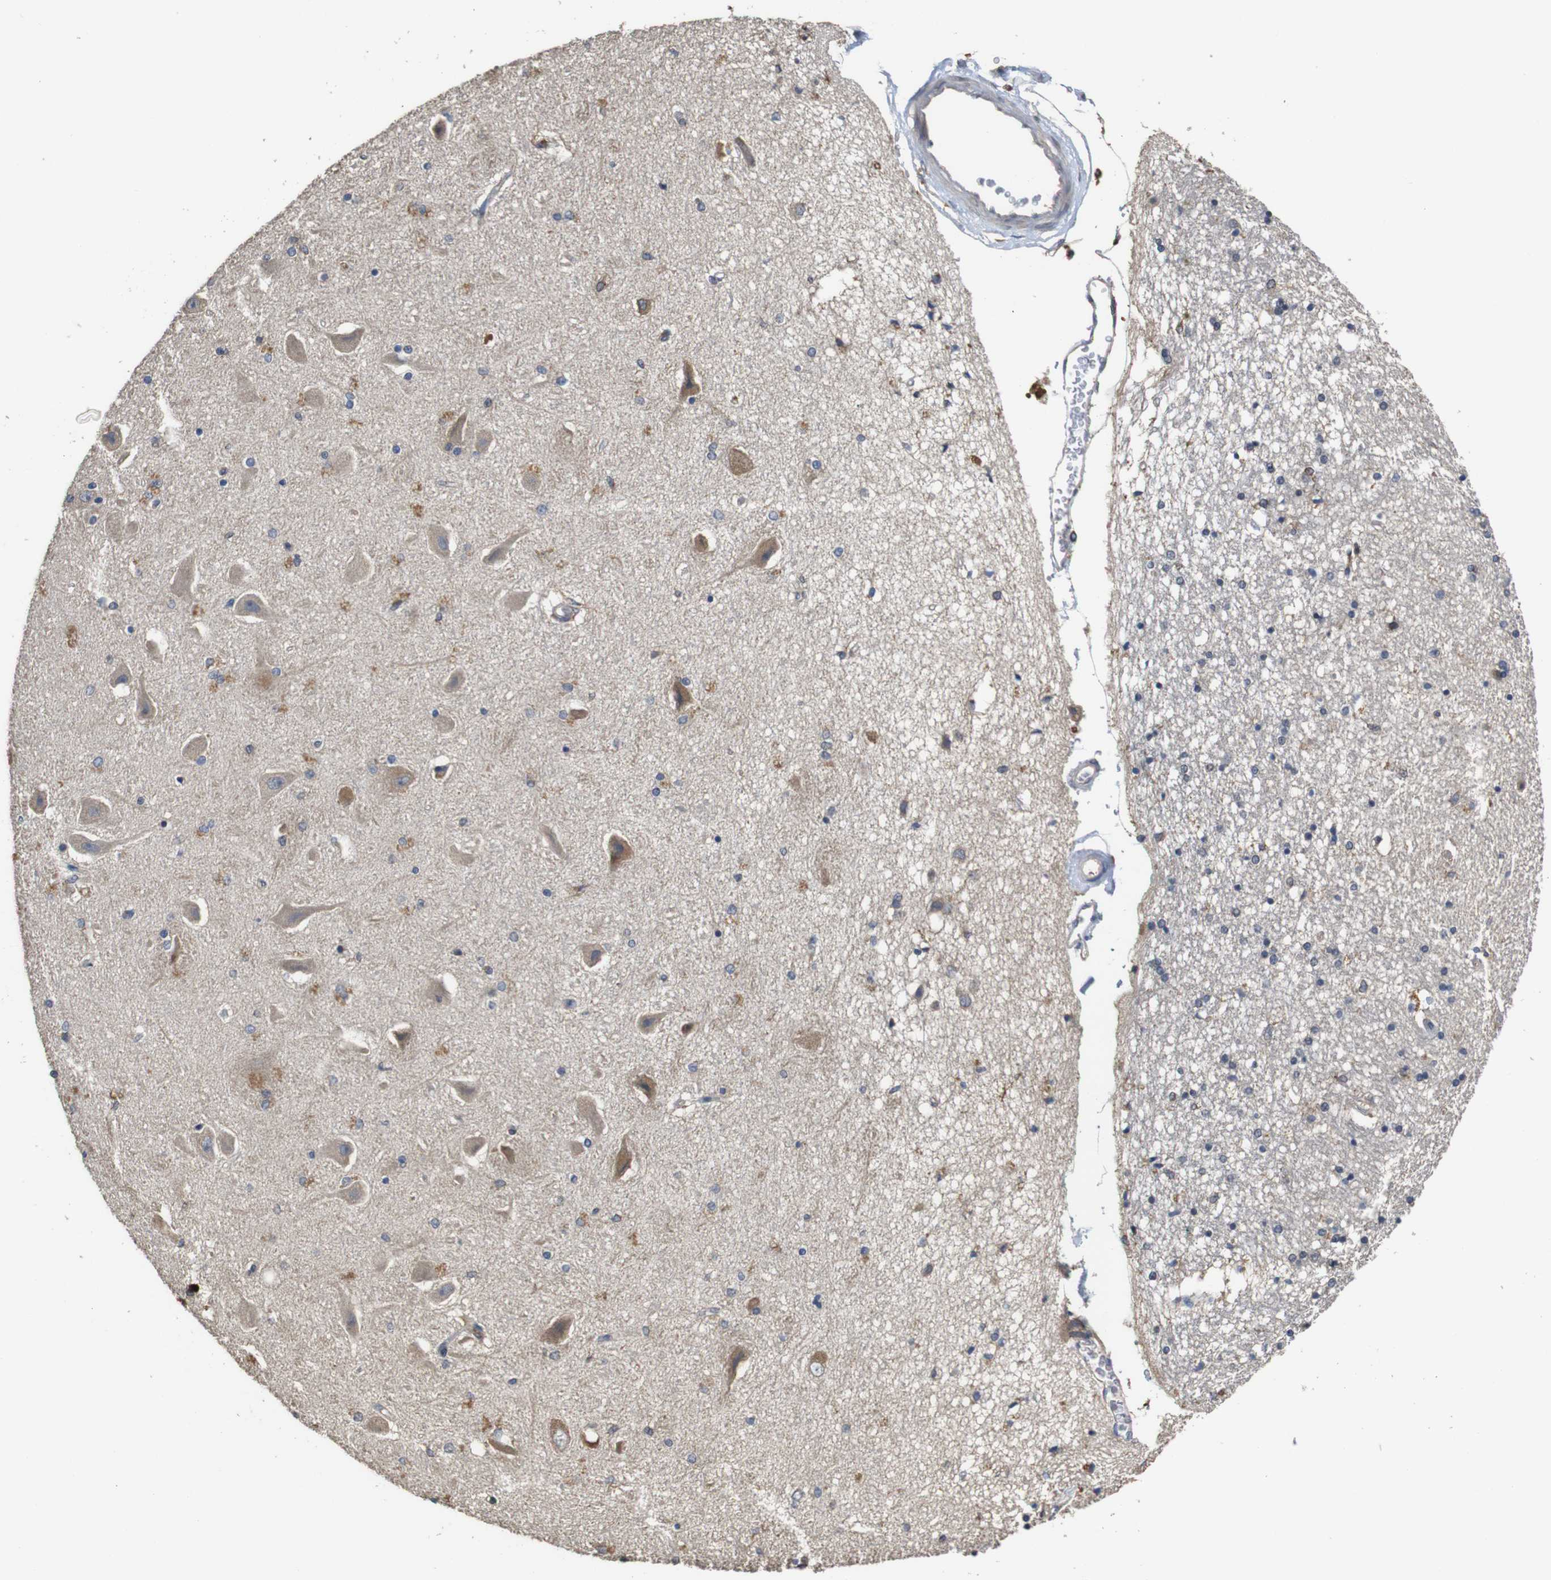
{"staining": {"intensity": "moderate", "quantity": "<25%", "location": "cytoplasmic/membranous"}, "tissue": "hippocampus", "cell_type": "Glial cells", "image_type": "normal", "snomed": [{"axis": "morphology", "description": "Normal tissue, NOS"}, {"axis": "topography", "description": "Hippocampus"}], "caption": "Glial cells display low levels of moderate cytoplasmic/membranous staining in about <25% of cells in unremarkable human hippocampus. Nuclei are stained in blue.", "gene": "ARHGAP24", "patient": {"sex": "female", "age": 54}}